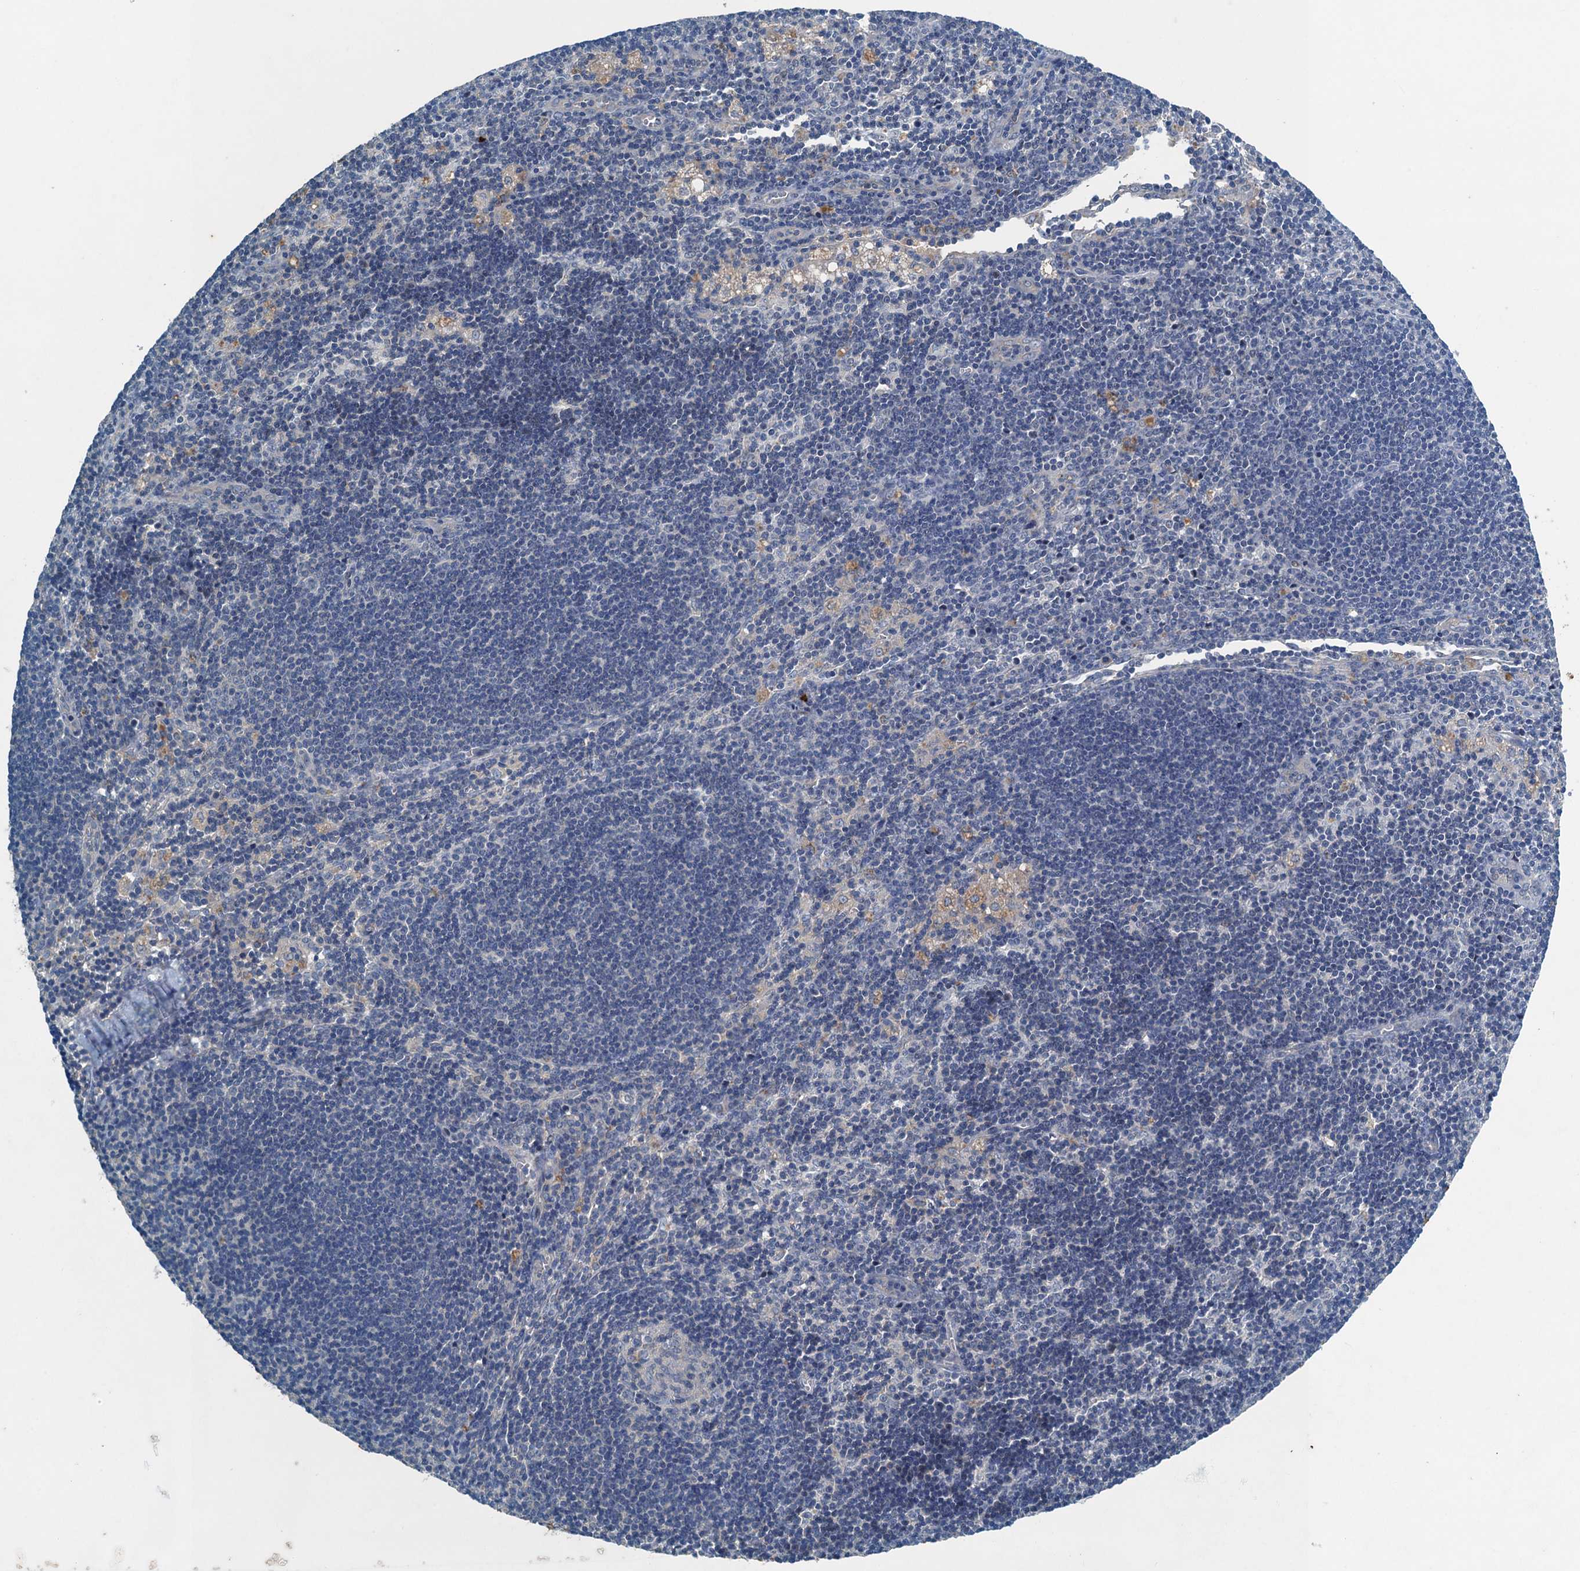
{"staining": {"intensity": "negative", "quantity": "none", "location": "none"}, "tissue": "lymph node", "cell_type": "Germinal center cells", "image_type": "normal", "snomed": [{"axis": "morphology", "description": "Normal tissue, NOS"}, {"axis": "topography", "description": "Lymph node"}], "caption": "Germinal center cells are negative for protein expression in unremarkable human lymph node. (DAB (3,3'-diaminobenzidine) immunohistochemistry with hematoxylin counter stain).", "gene": "CBLIF", "patient": {"sex": "male", "age": 24}}